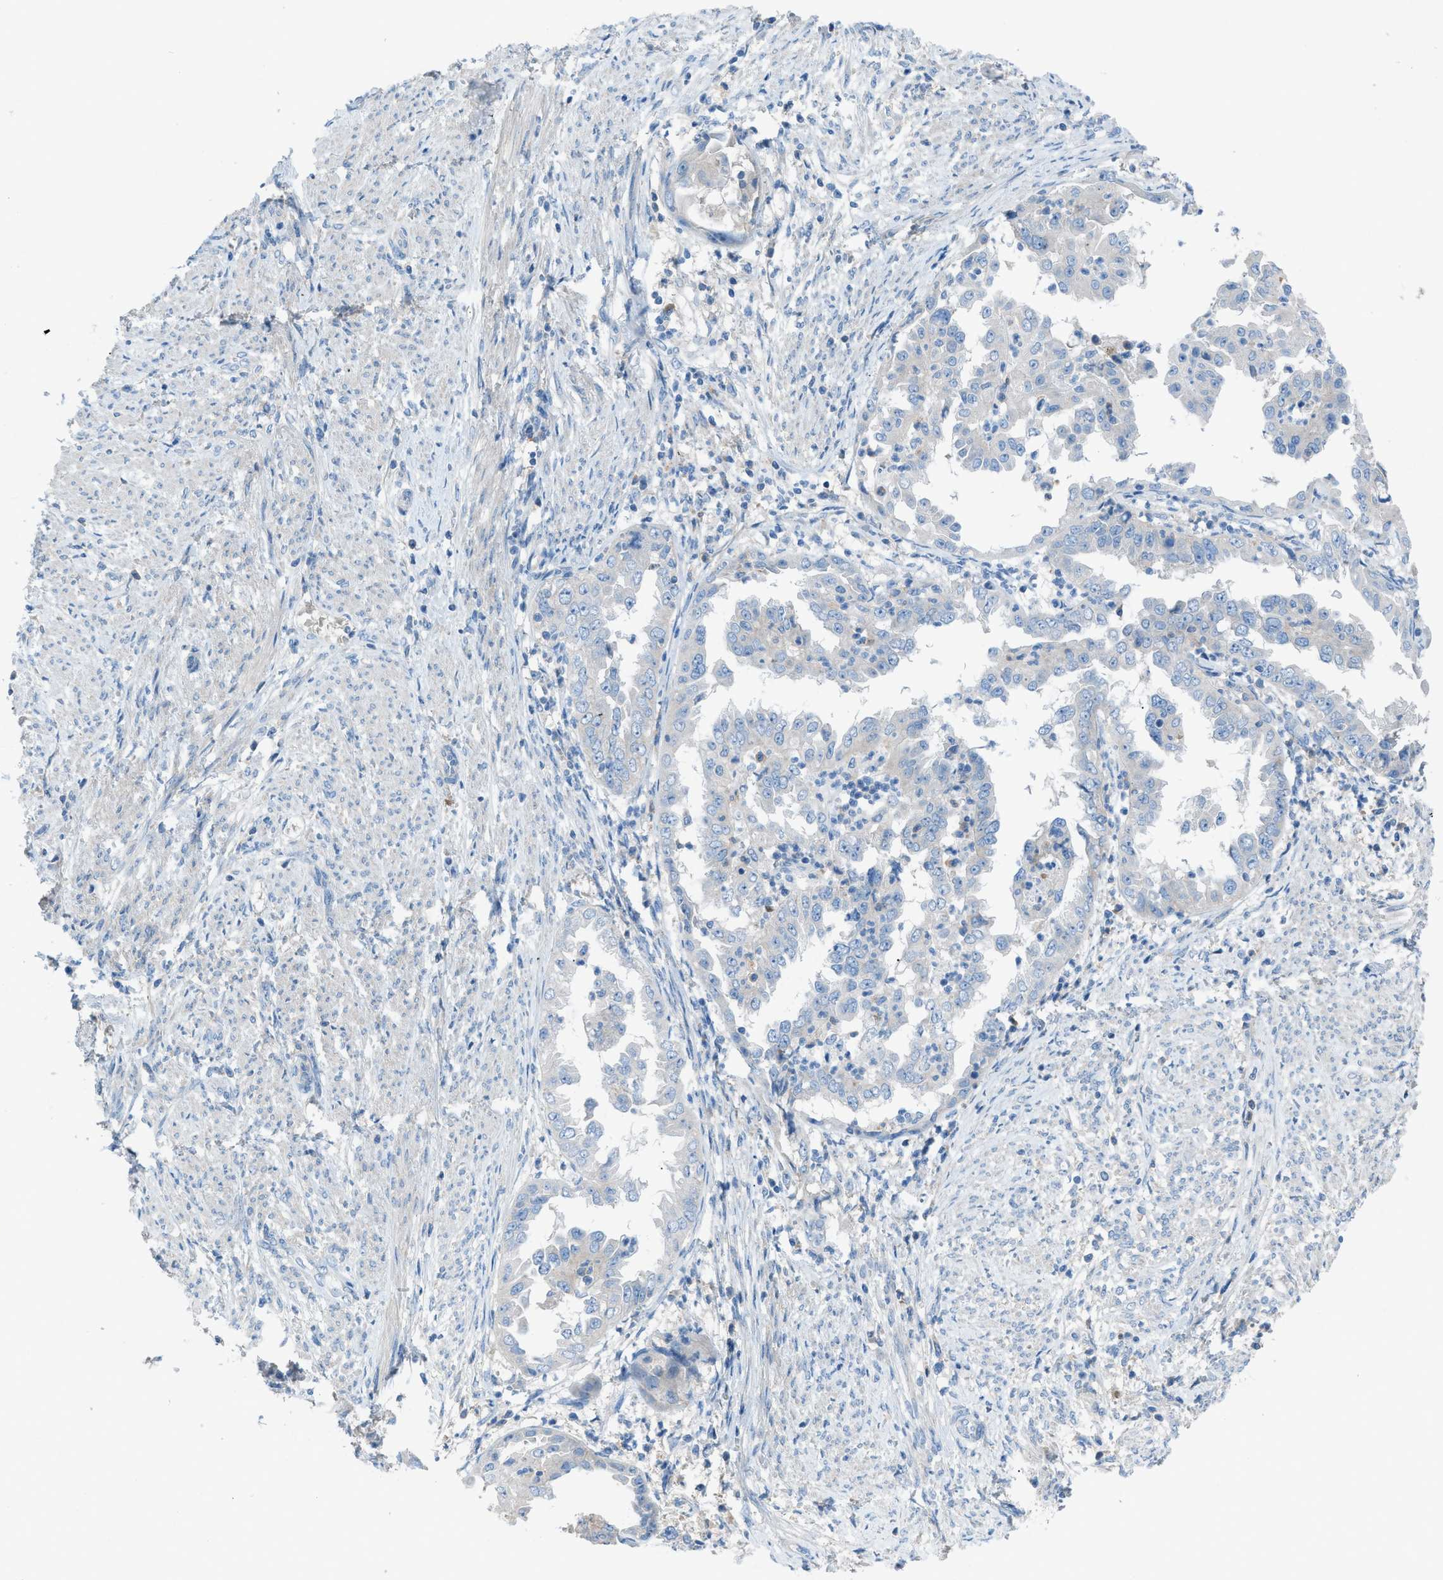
{"staining": {"intensity": "negative", "quantity": "none", "location": "none"}, "tissue": "endometrial cancer", "cell_type": "Tumor cells", "image_type": "cancer", "snomed": [{"axis": "morphology", "description": "Adenocarcinoma, NOS"}, {"axis": "topography", "description": "Endometrium"}], "caption": "This is a histopathology image of immunohistochemistry (IHC) staining of adenocarcinoma (endometrial), which shows no positivity in tumor cells.", "gene": "C5AR2", "patient": {"sex": "female", "age": 85}}